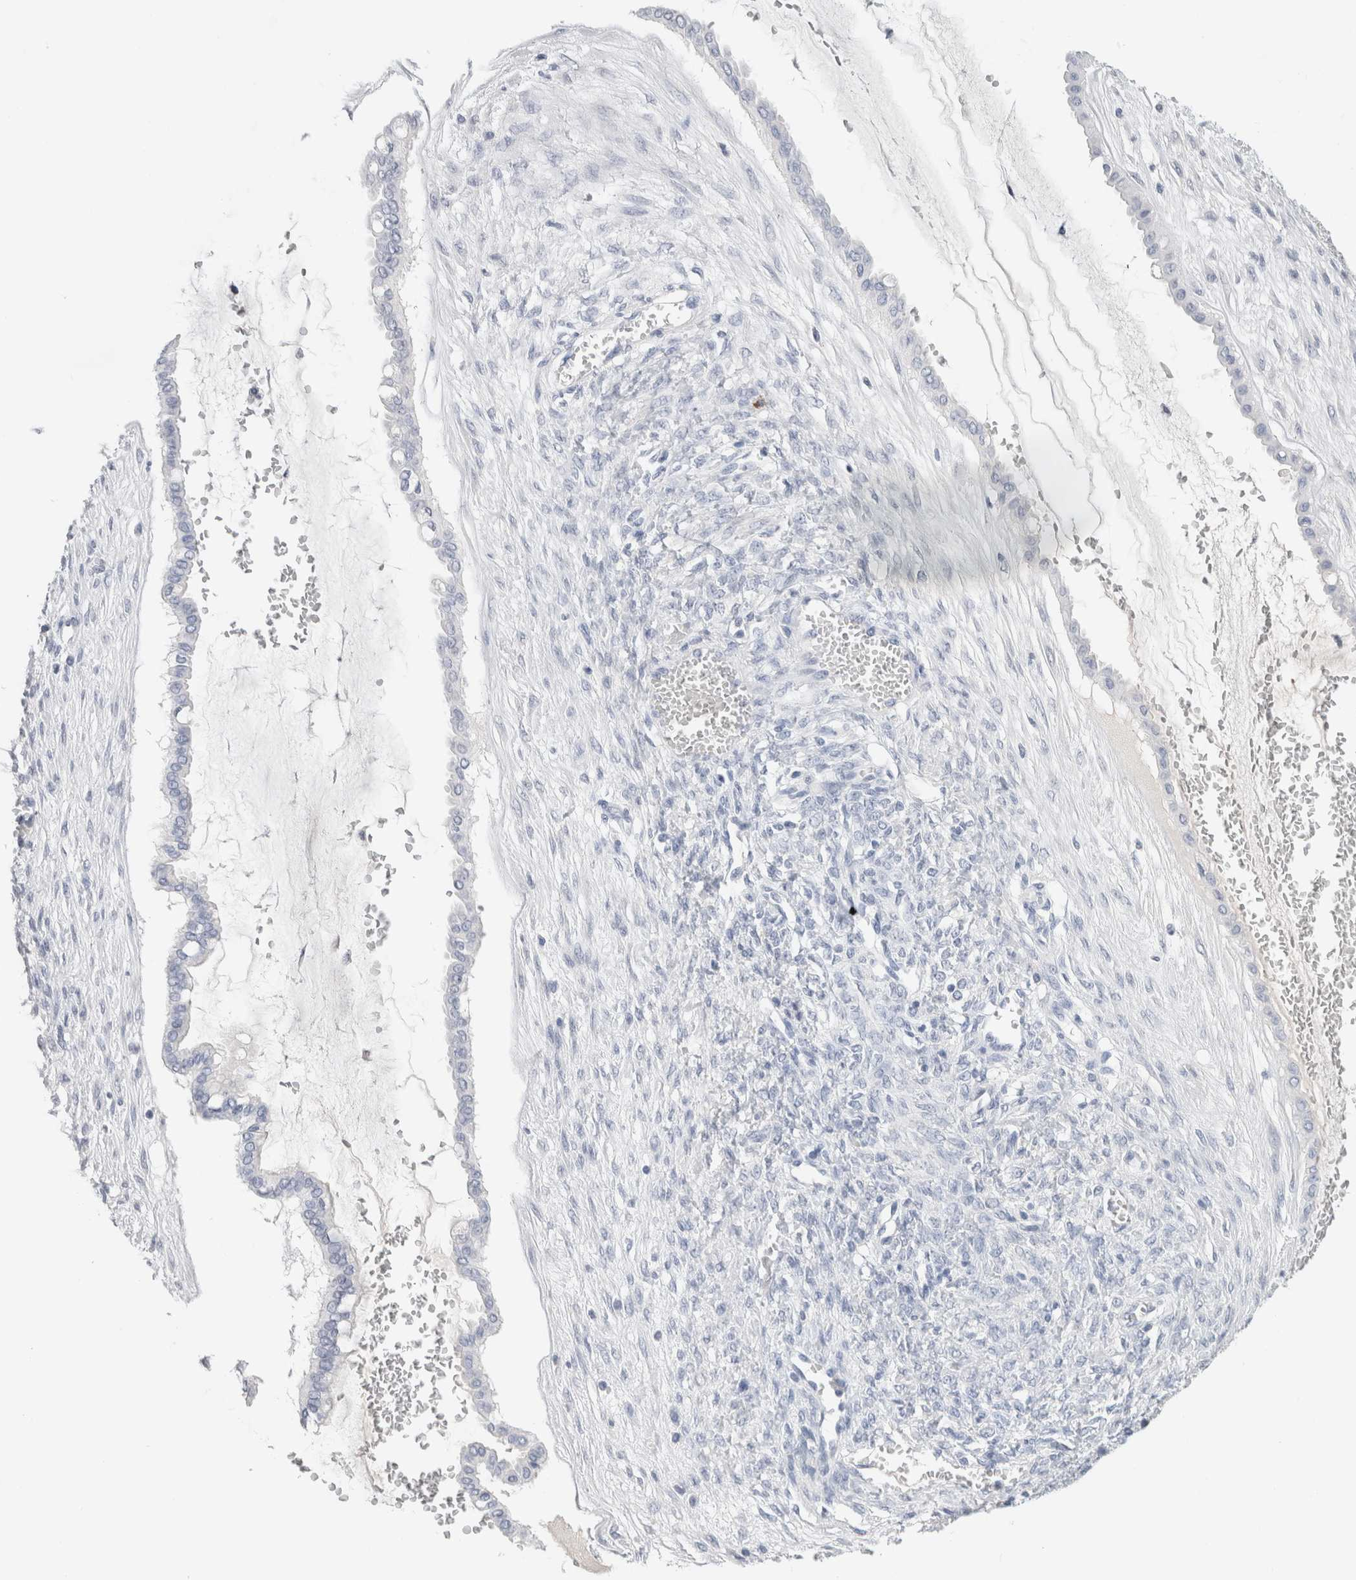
{"staining": {"intensity": "negative", "quantity": "none", "location": "none"}, "tissue": "ovarian cancer", "cell_type": "Tumor cells", "image_type": "cancer", "snomed": [{"axis": "morphology", "description": "Cystadenocarcinoma, mucinous, NOS"}, {"axis": "topography", "description": "Ovary"}], "caption": "A high-resolution image shows IHC staining of mucinous cystadenocarcinoma (ovarian), which reveals no significant staining in tumor cells.", "gene": "LAMP3", "patient": {"sex": "female", "age": 73}}